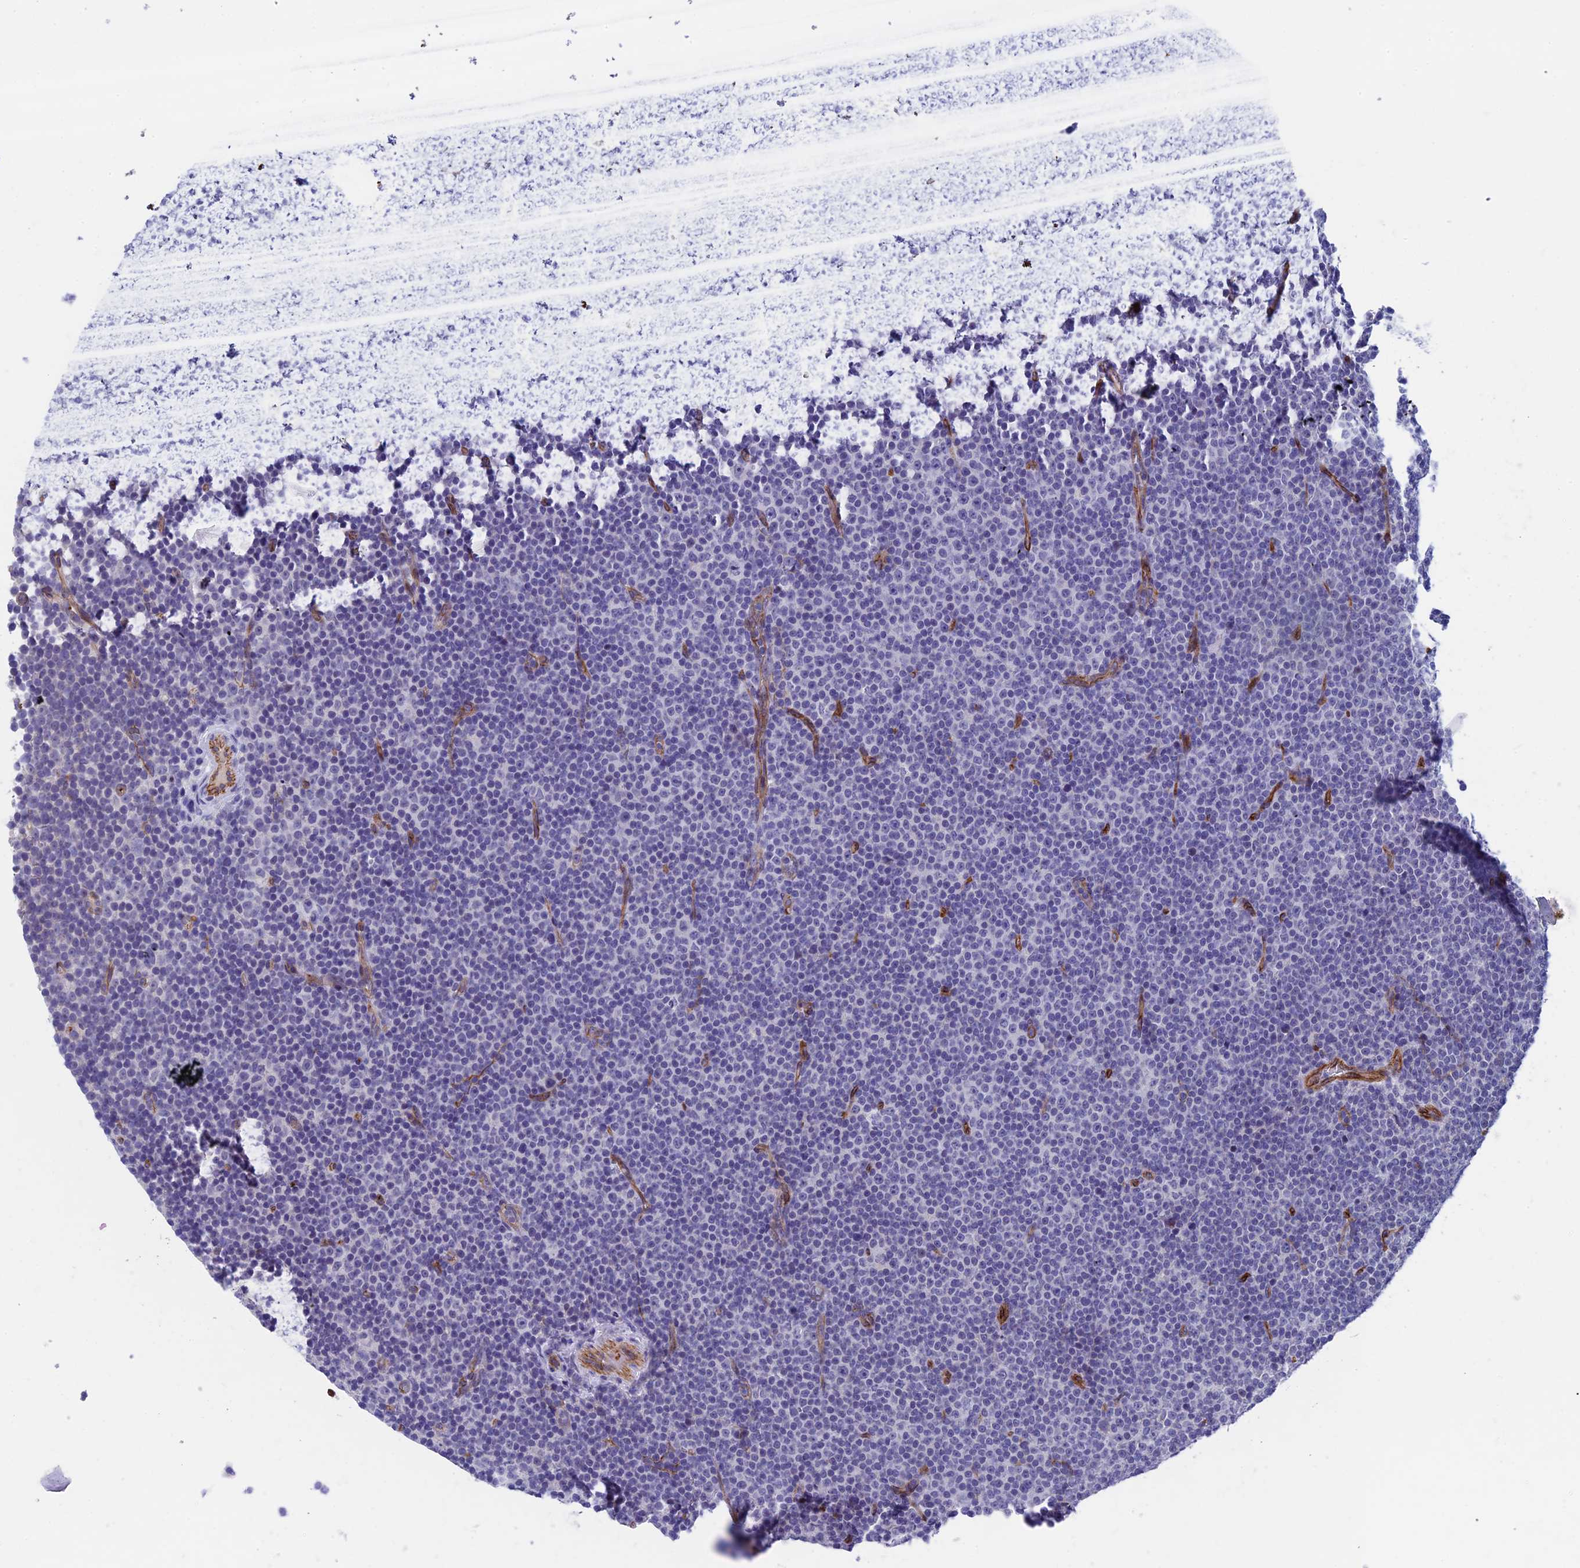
{"staining": {"intensity": "negative", "quantity": "none", "location": "none"}, "tissue": "lymphoma", "cell_type": "Tumor cells", "image_type": "cancer", "snomed": [{"axis": "morphology", "description": "Malignant lymphoma, non-Hodgkin's type, Low grade"}, {"axis": "topography", "description": "Lymph node"}], "caption": "Tumor cells are negative for brown protein staining in lymphoma. (DAB (3,3'-diaminobenzidine) IHC visualized using brightfield microscopy, high magnification).", "gene": "INSYN1", "patient": {"sex": "female", "age": 67}}